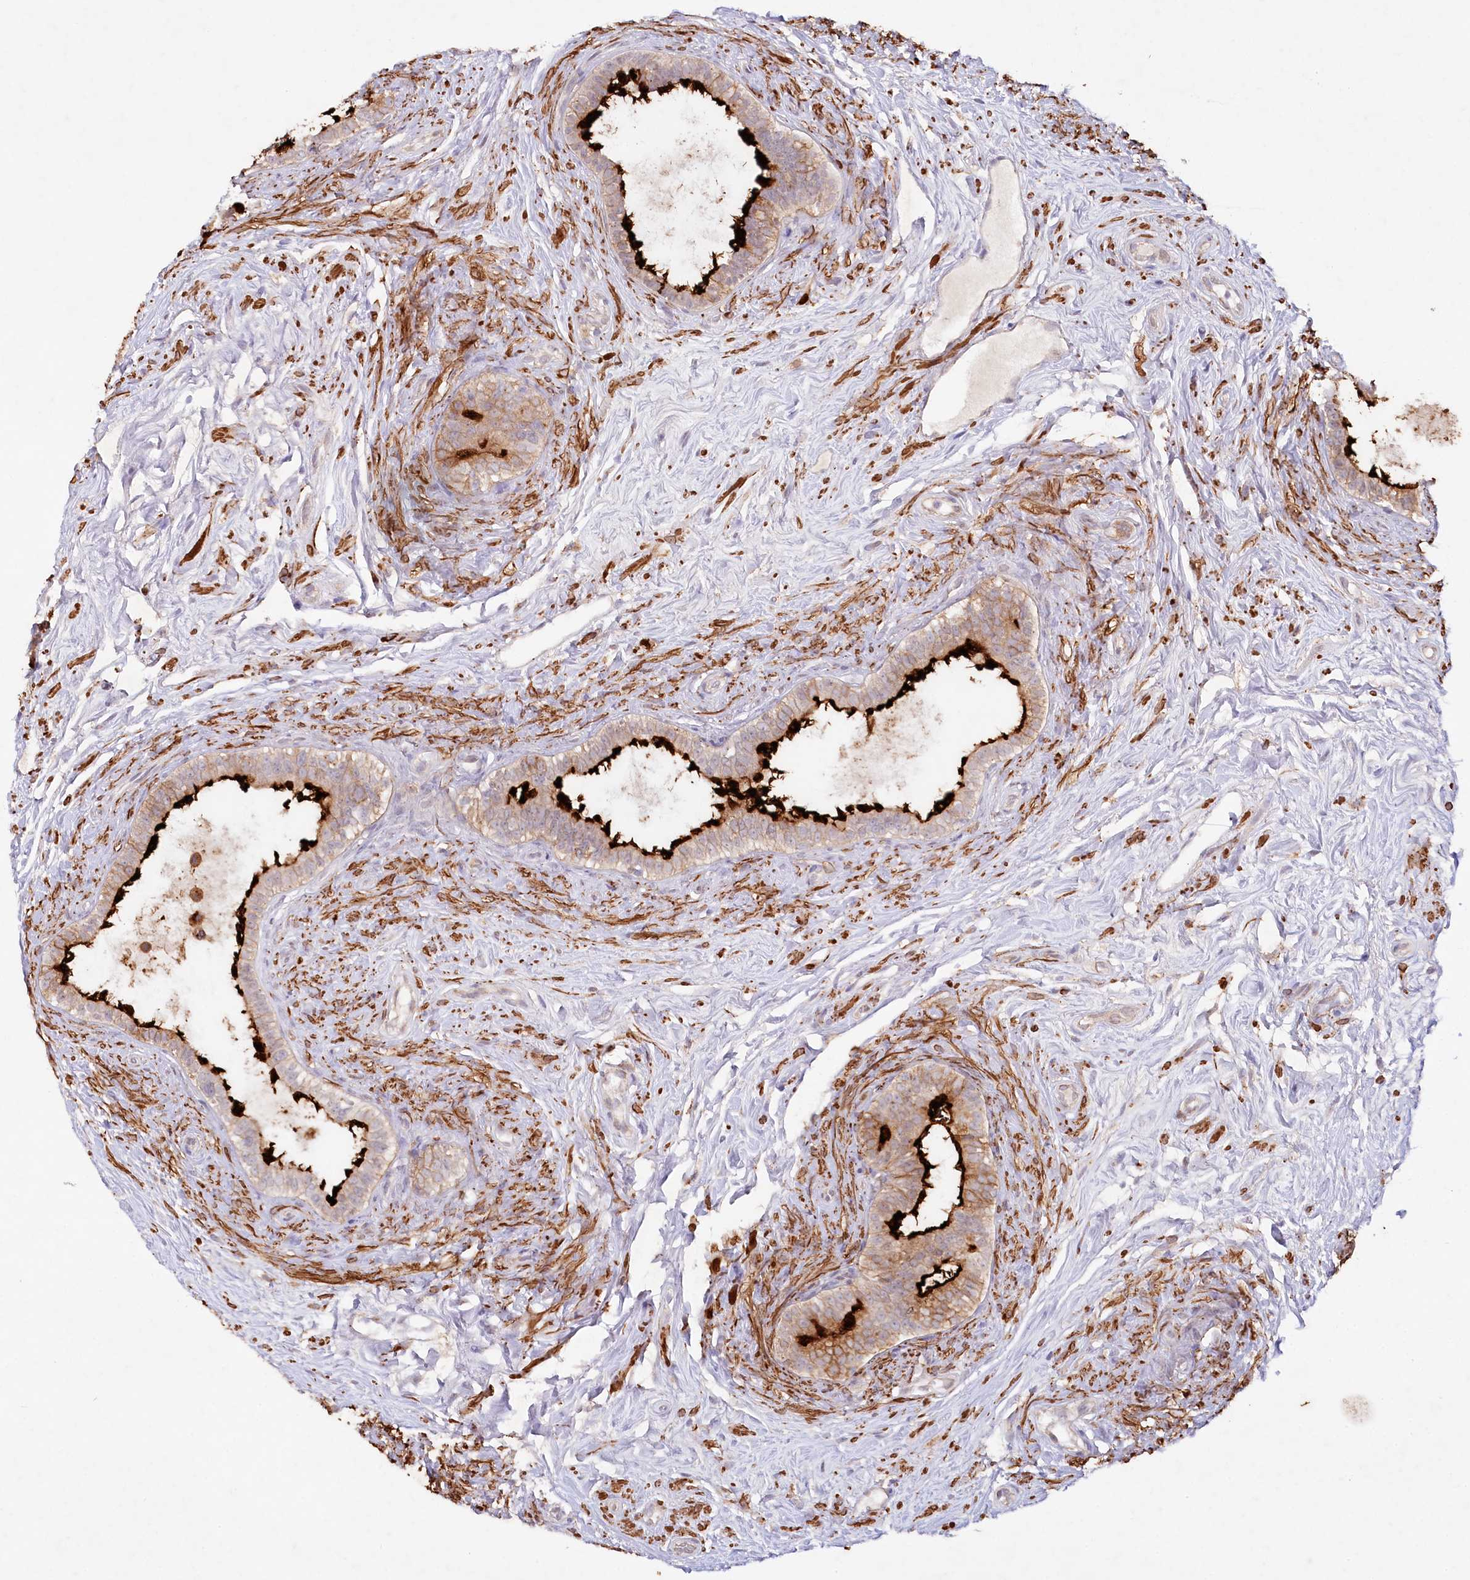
{"staining": {"intensity": "strong", "quantity": "<25%", "location": "cytoplasmic/membranous"}, "tissue": "epididymis", "cell_type": "Glandular cells", "image_type": "normal", "snomed": [{"axis": "morphology", "description": "Normal tissue, NOS"}, {"axis": "topography", "description": "Epididymis"}], "caption": "Strong cytoplasmic/membranous positivity is seen in approximately <25% of glandular cells in unremarkable epididymis.", "gene": "ALDH3B1", "patient": {"sex": "male", "age": 84}}